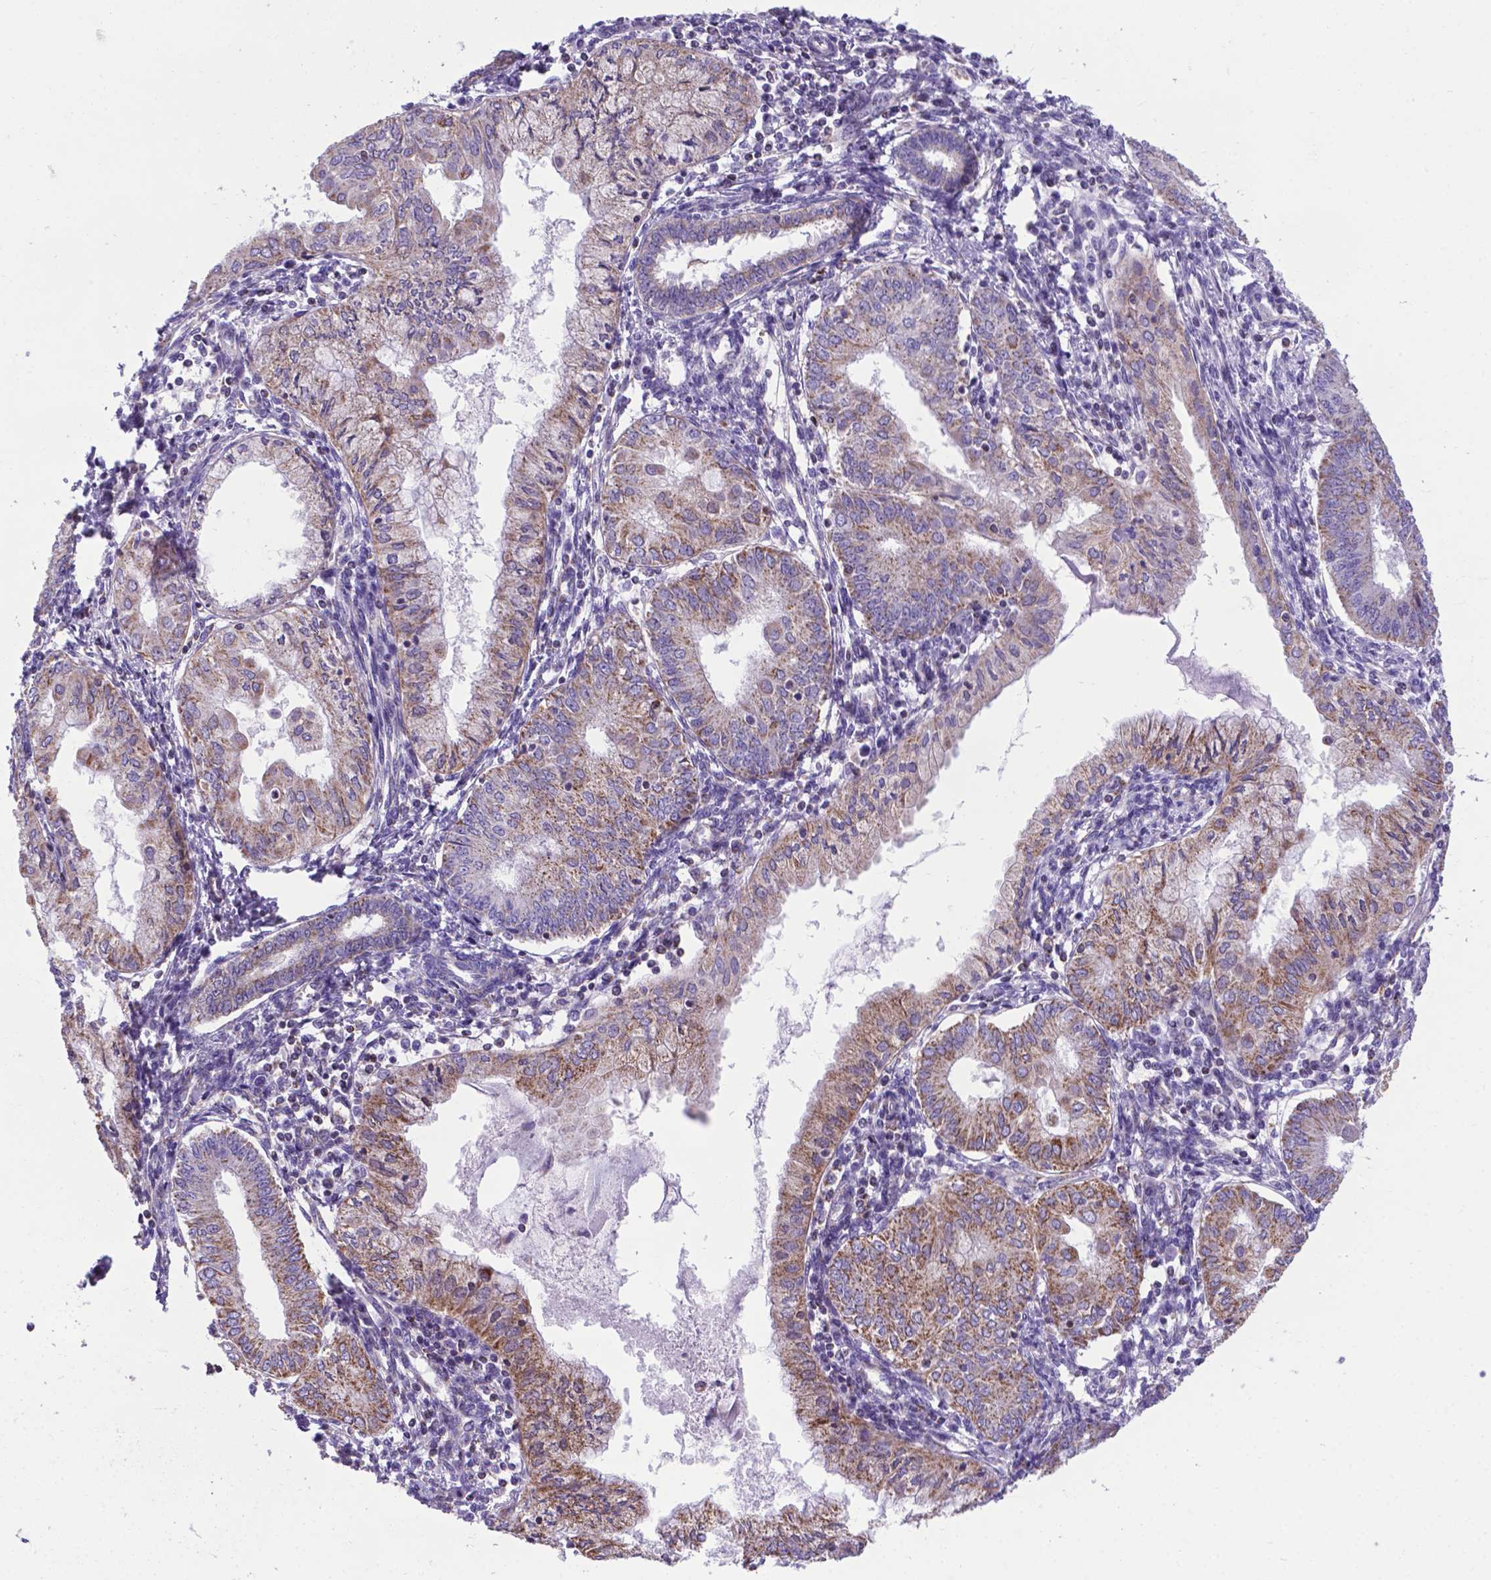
{"staining": {"intensity": "moderate", "quantity": "25%-75%", "location": "cytoplasmic/membranous"}, "tissue": "endometrial cancer", "cell_type": "Tumor cells", "image_type": "cancer", "snomed": [{"axis": "morphology", "description": "Adenocarcinoma, NOS"}, {"axis": "topography", "description": "Endometrium"}], "caption": "The micrograph displays a brown stain indicating the presence of a protein in the cytoplasmic/membranous of tumor cells in endometrial cancer. The protein of interest is shown in brown color, while the nuclei are stained blue.", "gene": "POU3F3", "patient": {"sex": "female", "age": 68}}